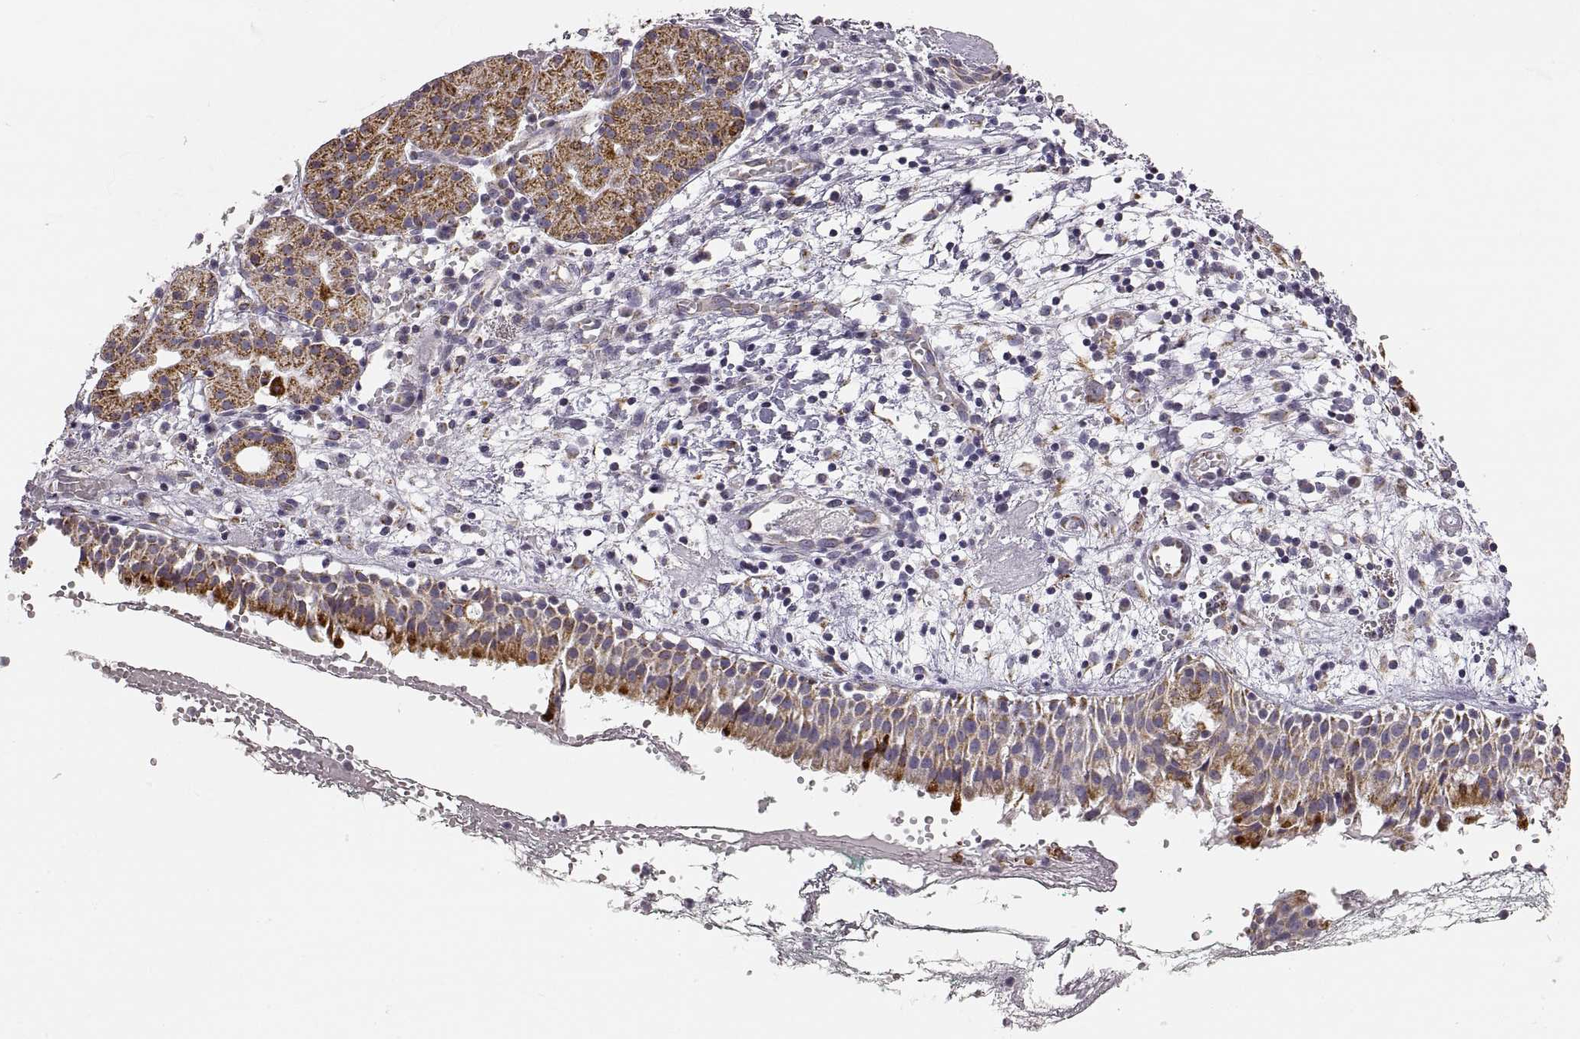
{"staining": {"intensity": "moderate", "quantity": "25%-75%", "location": "cytoplasmic/membranous"}, "tissue": "nasopharynx", "cell_type": "Respiratory epithelial cells", "image_type": "normal", "snomed": [{"axis": "morphology", "description": "Normal tissue, NOS"}, {"axis": "morphology", "description": "Basal cell carcinoma"}, {"axis": "topography", "description": "Cartilage tissue"}, {"axis": "topography", "description": "Nasopharynx"}, {"axis": "topography", "description": "Oral tissue"}], "caption": "The histopathology image displays a brown stain indicating the presence of a protein in the cytoplasmic/membranous of respiratory epithelial cells in nasopharynx. (Stains: DAB in brown, nuclei in blue, Microscopy: brightfield microscopy at high magnification).", "gene": "RDH13", "patient": {"sex": "female", "age": 77}}